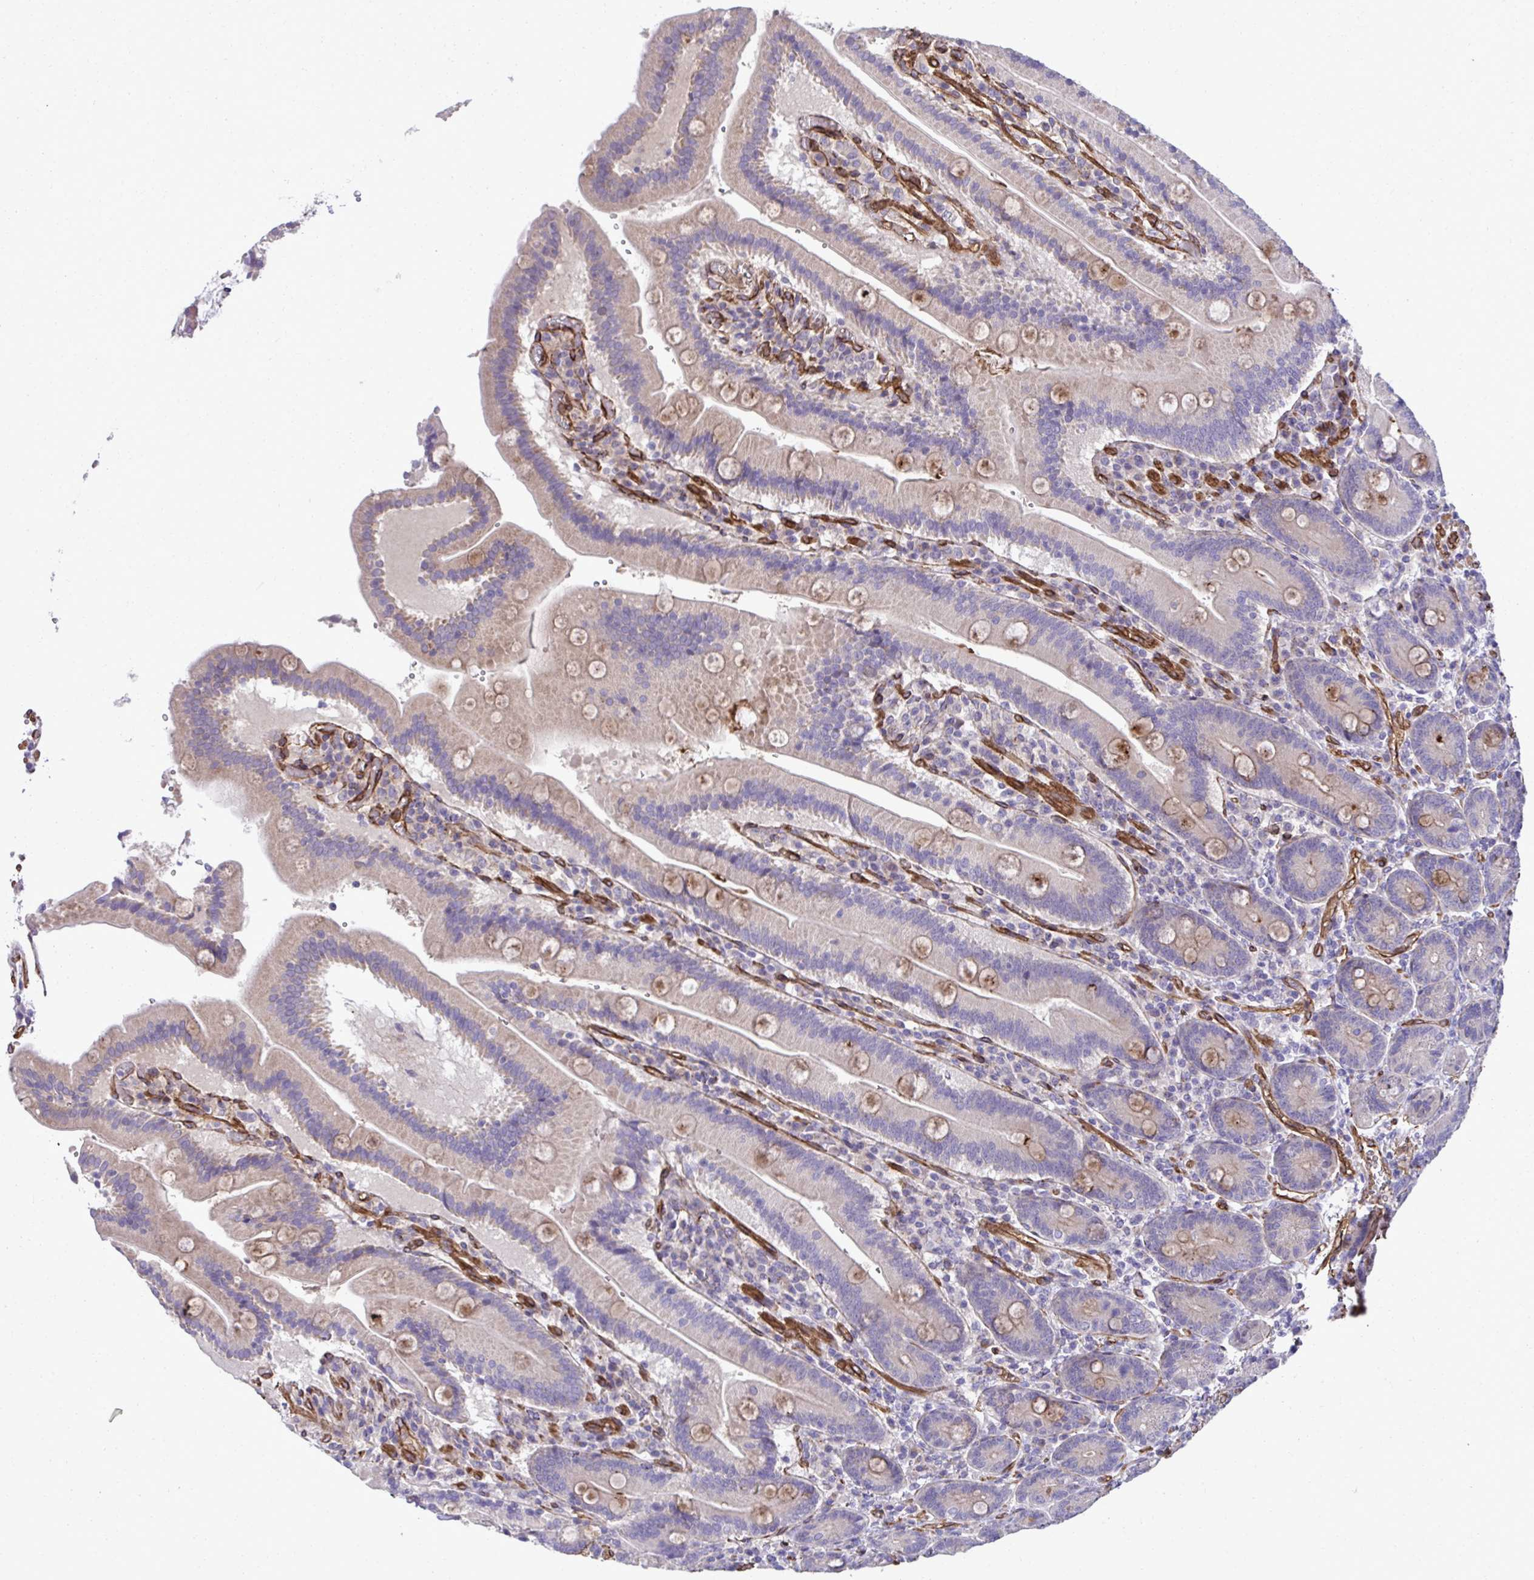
{"staining": {"intensity": "moderate", "quantity": "25%-75%", "location": "cytoplasmic/membranous"}, "tissue": "duodenum", "cell_type": "Glandular cells", "image_type": "normal", "snomed": [{"axis": "morphology", "description": "Normal tissue, NOS"}, {"axis": "topography", "description": "Duodenum"}], "caption": "Protein expression analysis of normal duodenum shows moderate cytoplasmic/membranous positivity in approximately 25%-75% of glandular cells.", "gene": "TRIM52", "patient": {"sex": "female", "age": 62}}